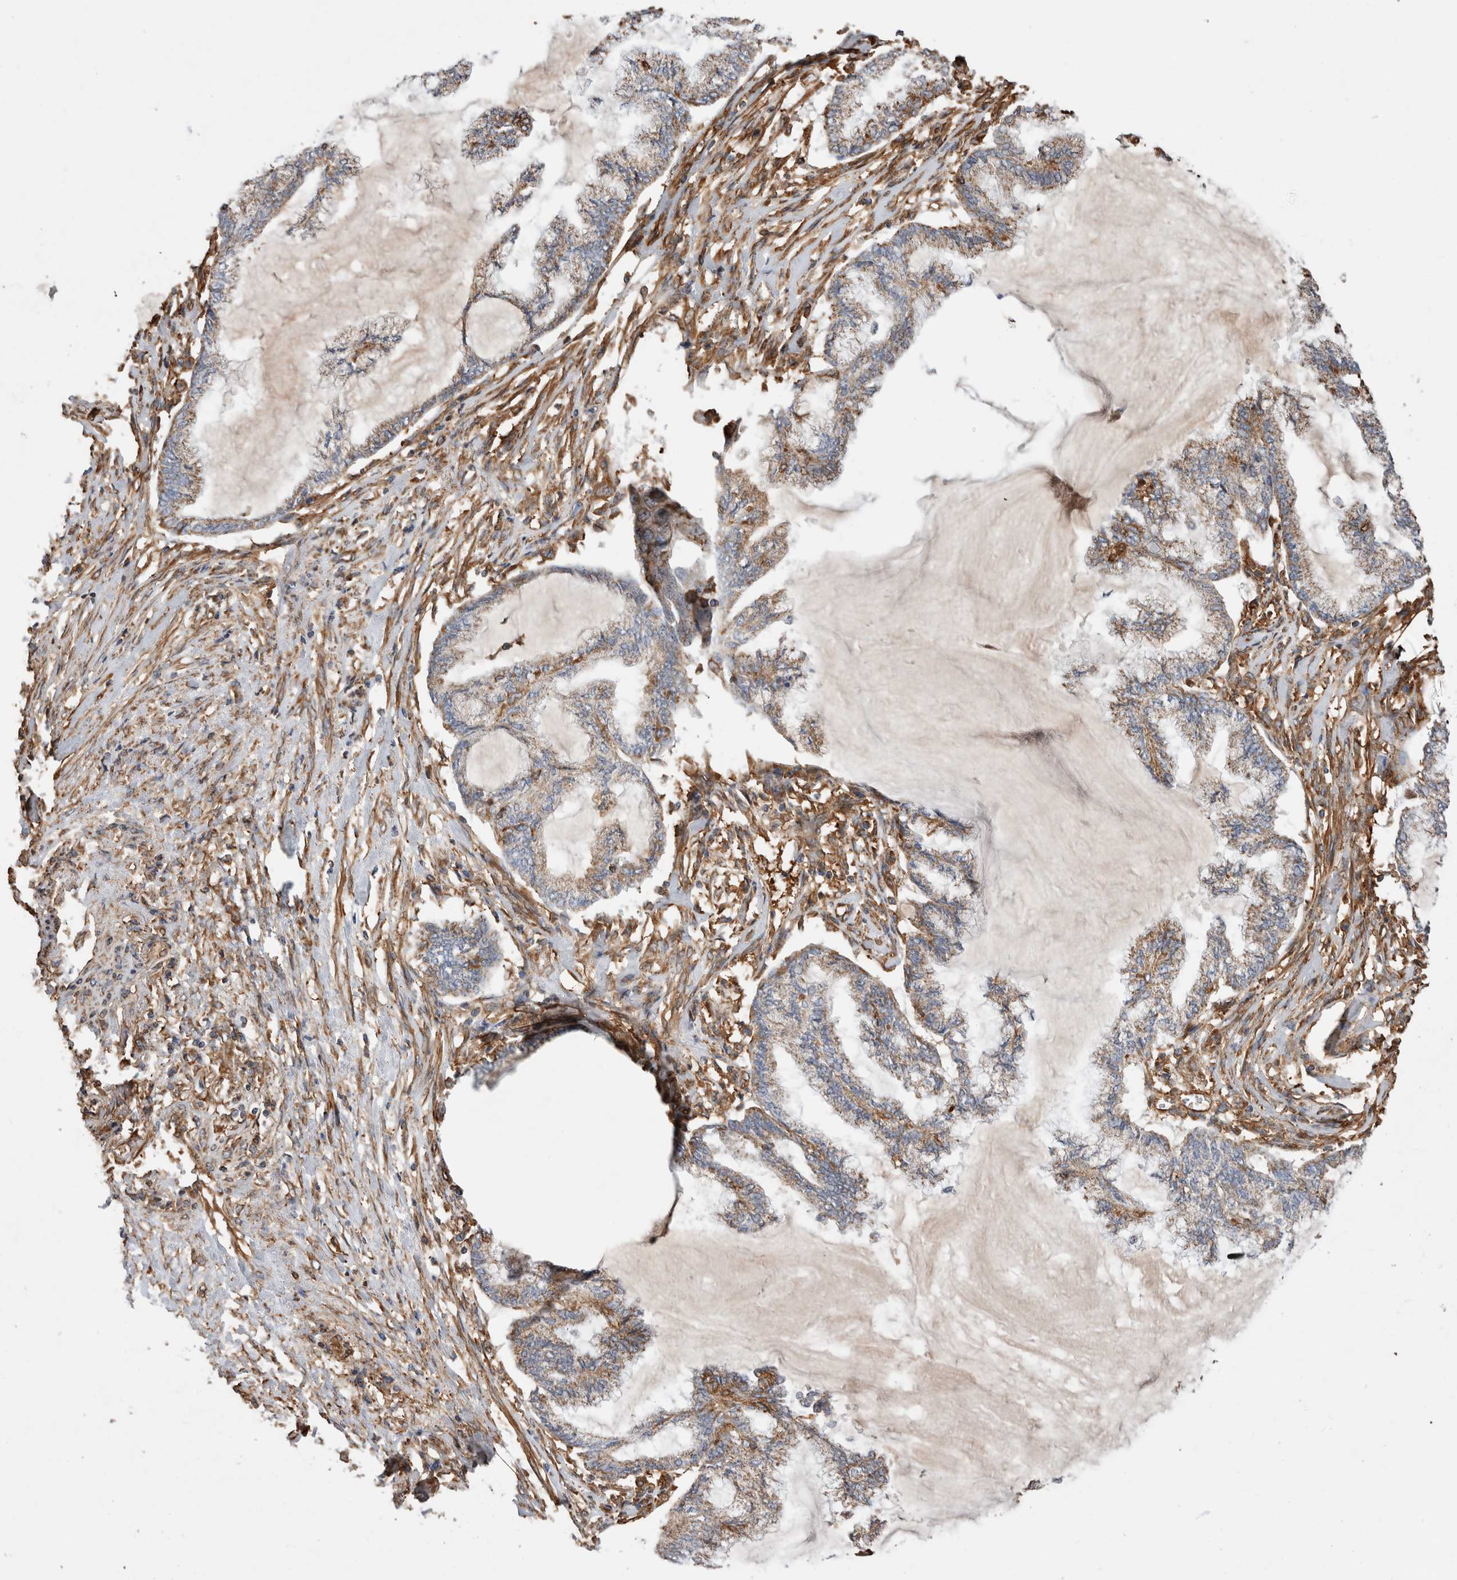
{"staining": {"intensity": "moderate", "quantity": "25%-75%", "location": "cytoplasmic/membranous"}, "tissue": "endometrial cancer", "cell_type": "Tumor cells", "image_type": "cancer", "snomed": [{"axis": "morphology", "description": "Adenocarcinoma, NOS"}, {"axis": "topography", "description": "Endometrium"}], "caption": "Immunohistochemistry micrograph of endometrial cancer stained for a protein (brown), which displays medium levels of moderate cytoplasmic/membranous staining in about 25%-75% of tumor cells.", "gene": "ZNF397", "patient": {"sex": "female", "age": 86}}